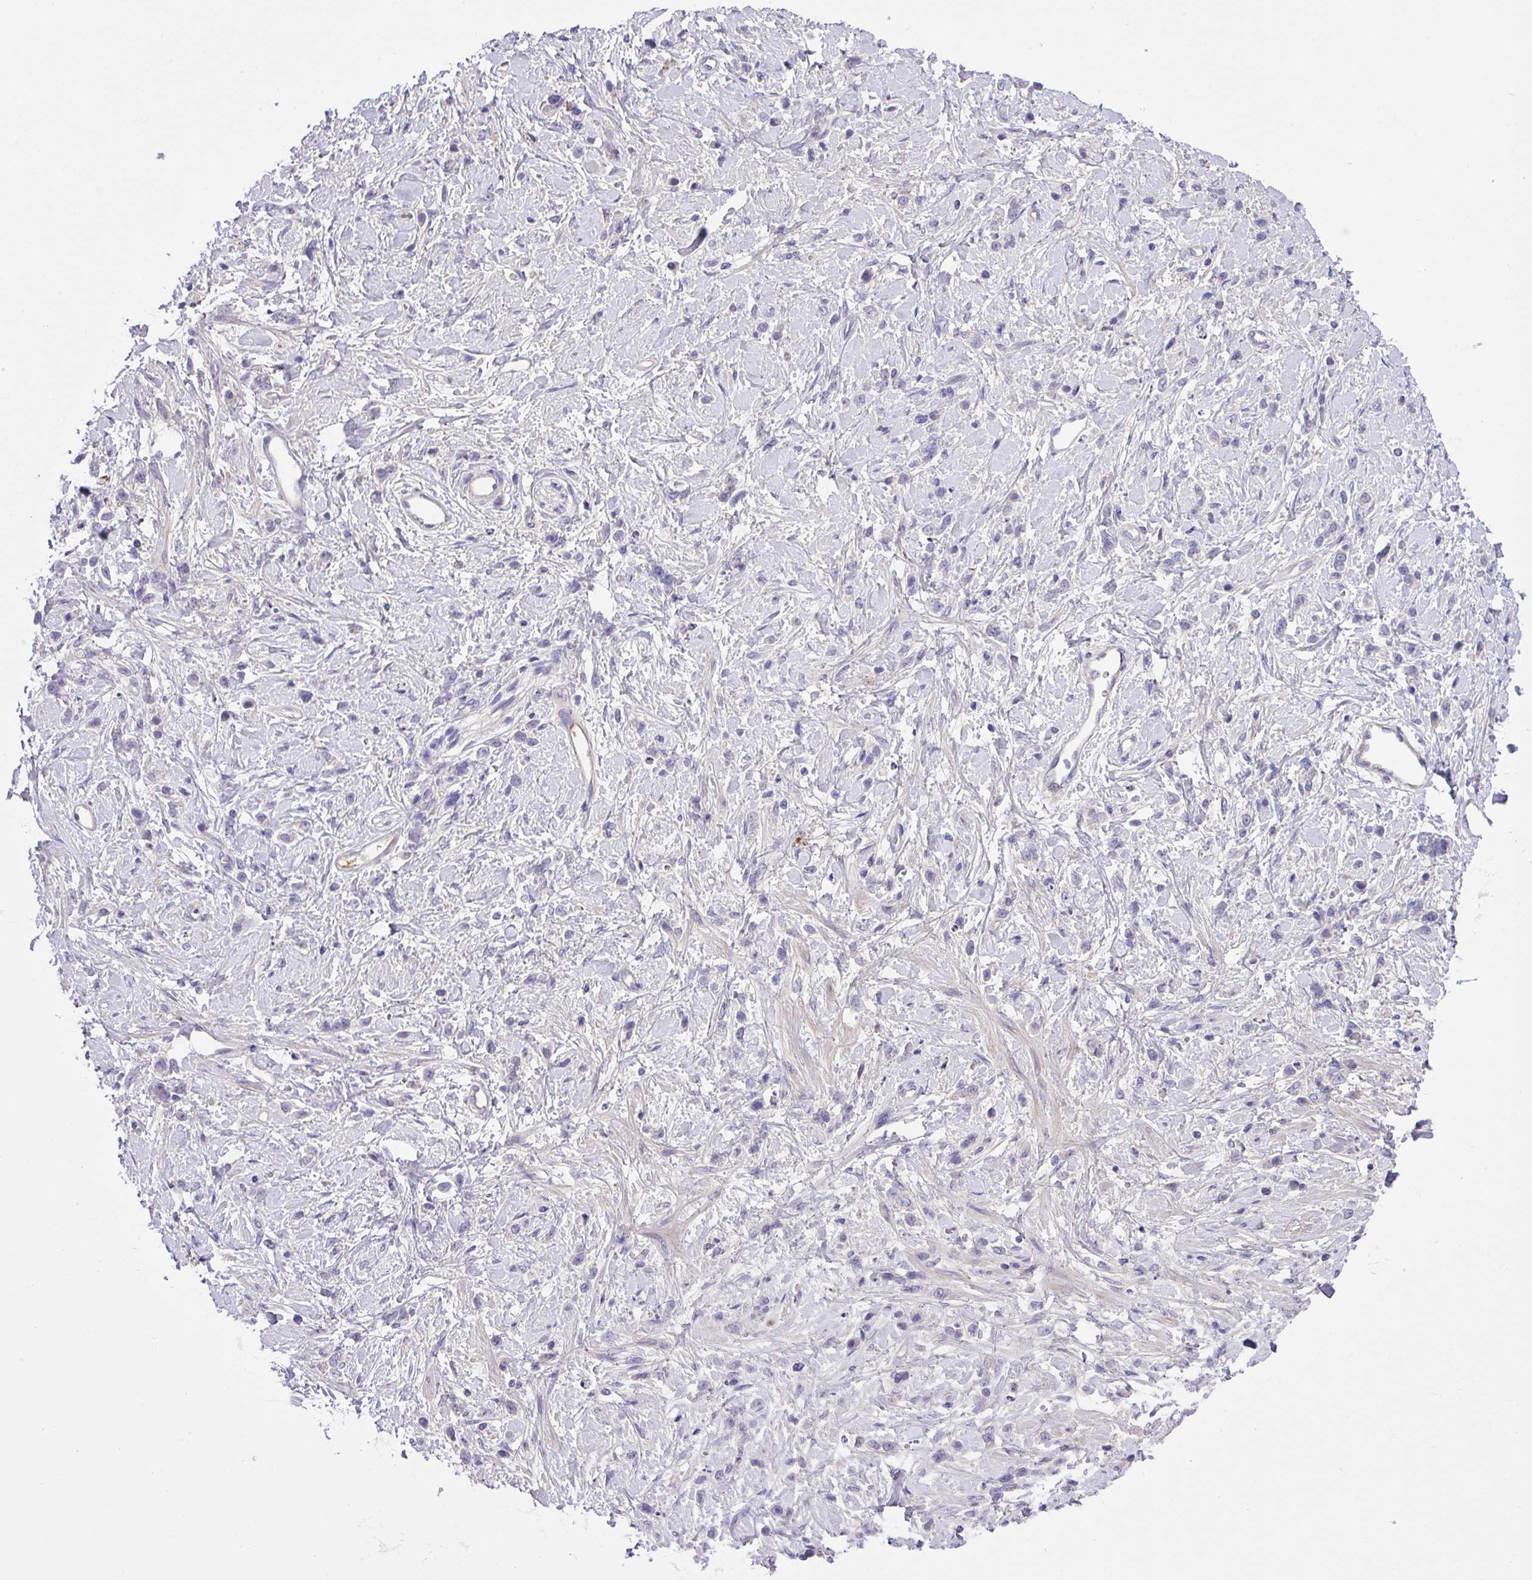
{"staining": {"intensity": "negative", "quantity": "none", "location": "none"}, "tissue": "stomach cancer", "cell_type": "Tumor cells", "image_type": "cancer", "snomed": [{"axis": "morphology", "description": "Adenocarcinoma, NOS"}, {"axis": "topography", "description": "Stomach"}], "caption": "Photomicrograph shows no significant protein positivity in tumor cells of stomach adenocarcinoma.", "gene": "DNAL1", "patient": {"sex": "female", "age": 60}}